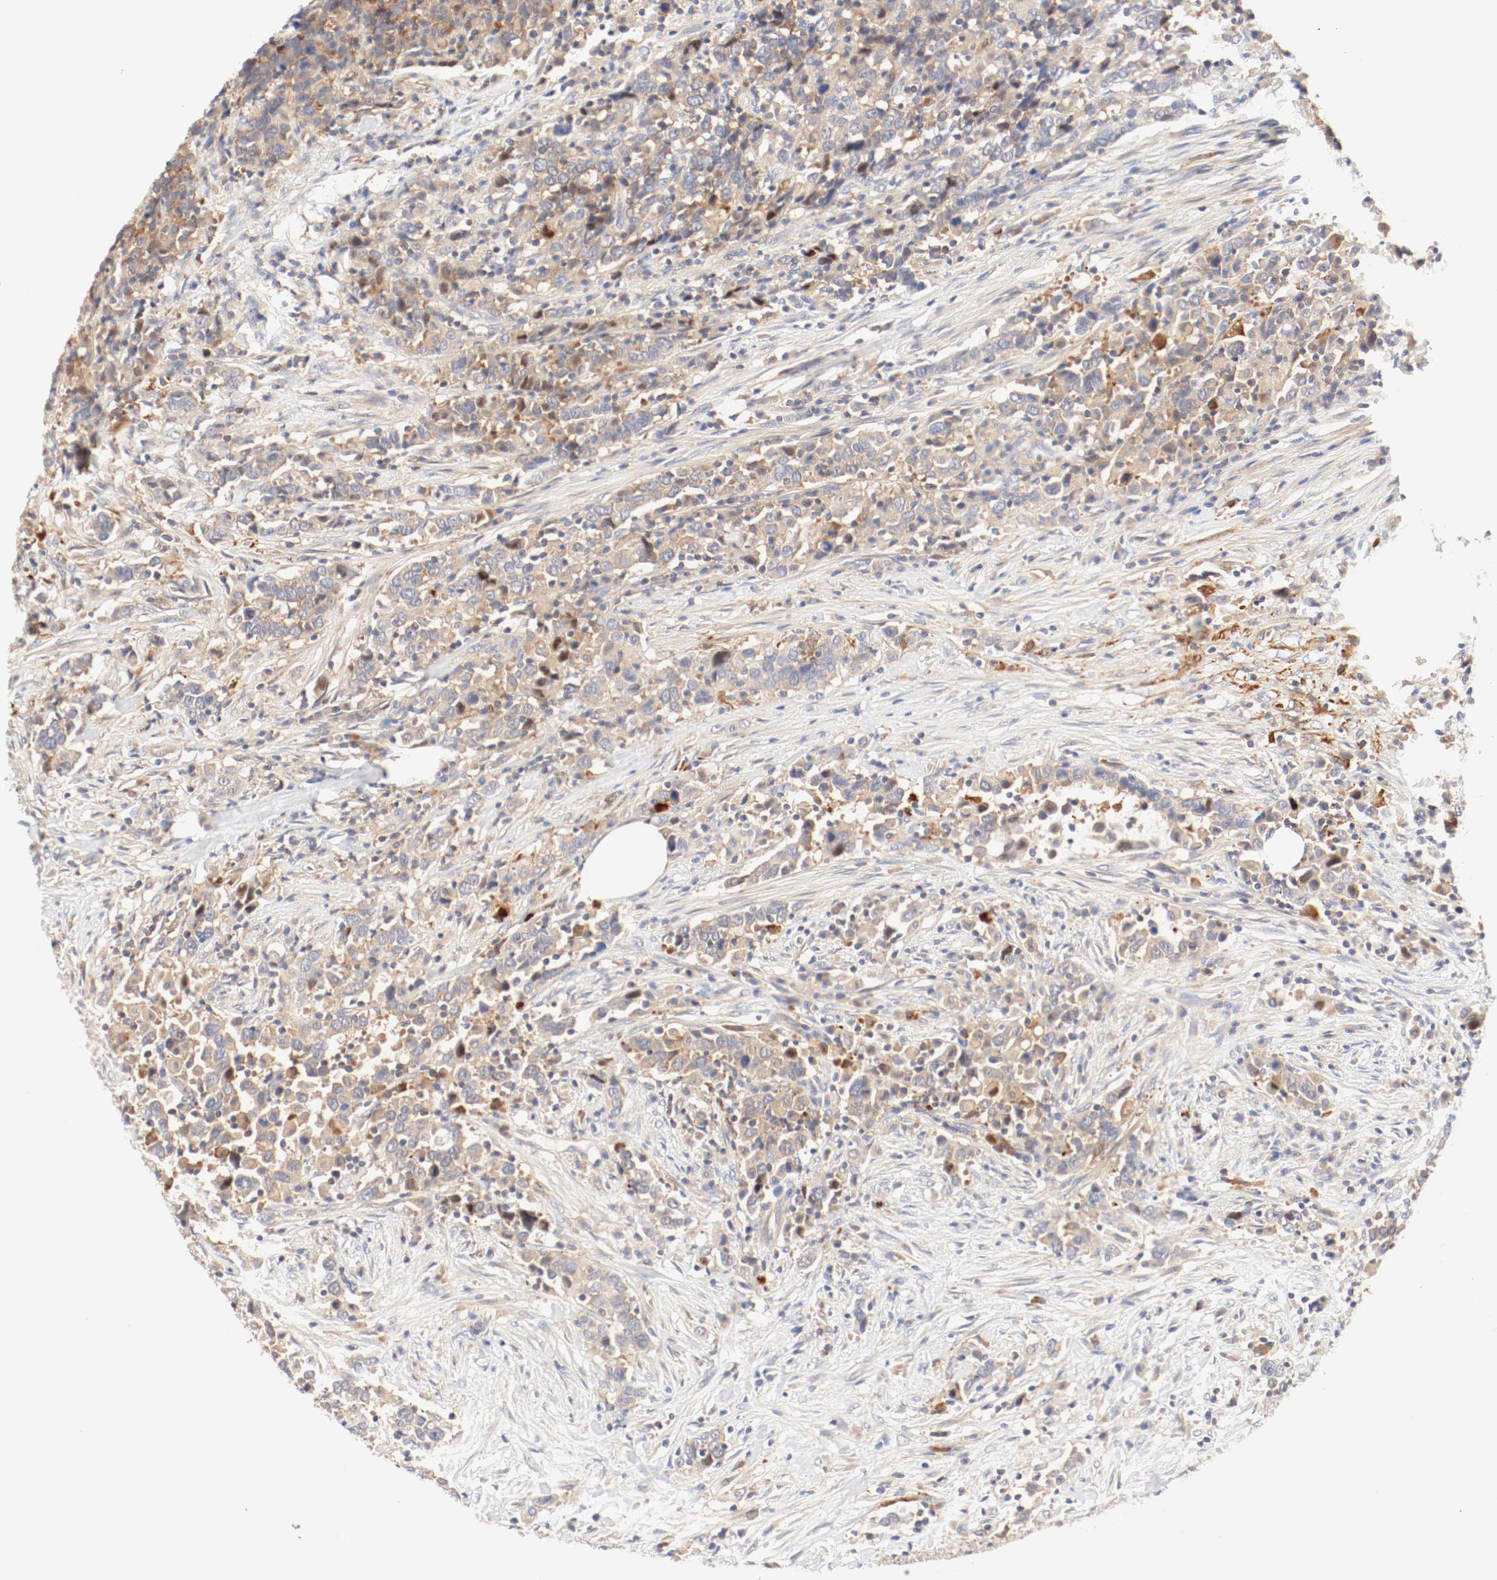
{"staining": {"intensity": "moderate", "quantity": ">75%", "location": "cytoplasmic/membranous"}, "tissue": "urothelial cancer", "cell_type": "Tumor cells", "image_type": "cancer", "snomed": [{"axis": "morphology", "description": "Urothelial carcinoma, High grade"}, {"axis": "topography", "description": "Urinary bladder"}], "caption": "High-power microscopy captured an IHC histopathology image of urothelial cancer, revealing moderate cytoplasmic/membranous expression in approximately >75% of tumor cells.", "gene": "GIT1", "patient": {"sex": "male", "age": 61}}